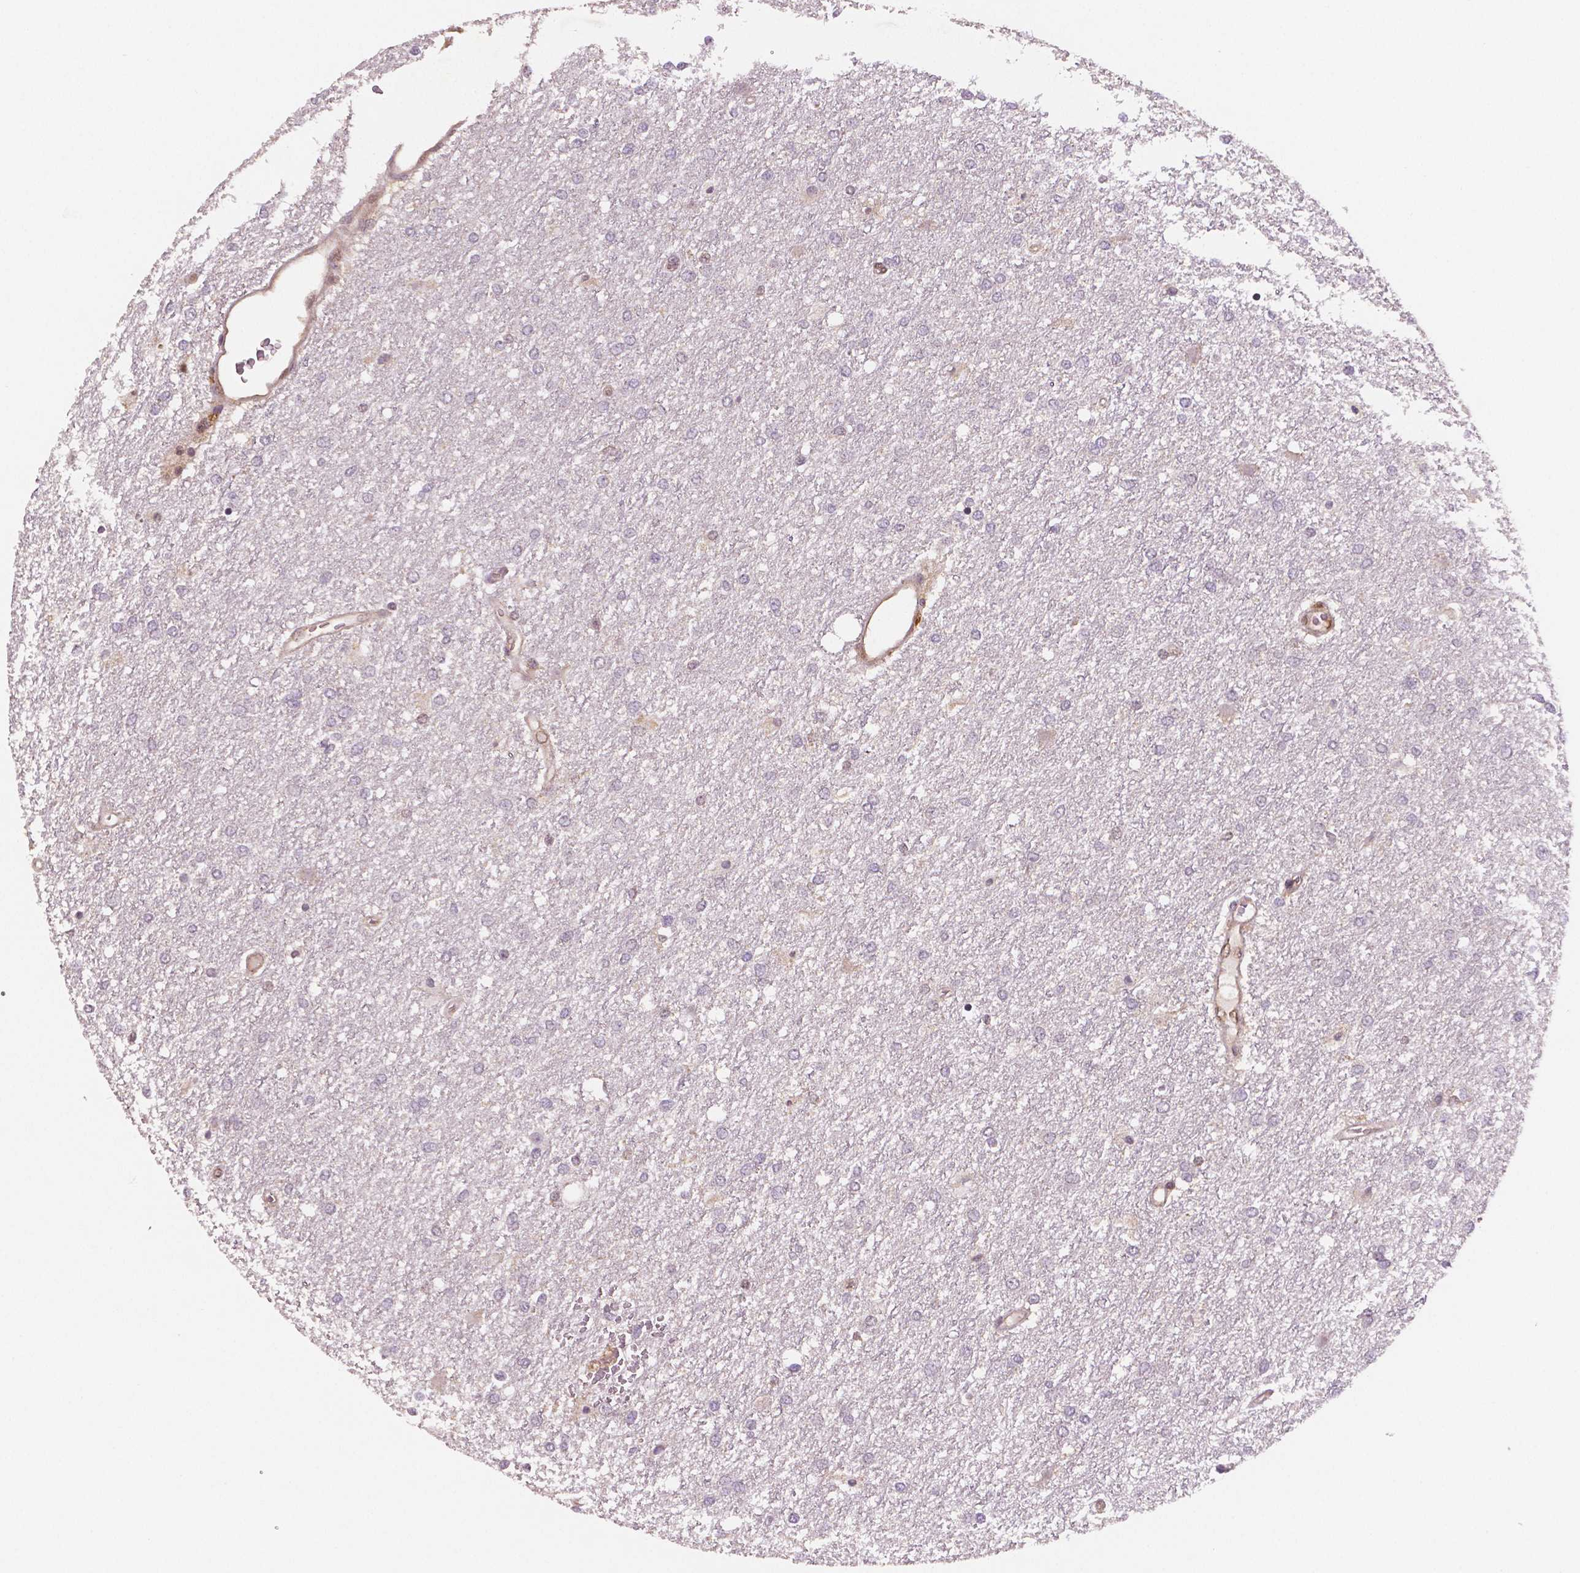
{"staining": {"intensity": "negative", "quantity": "none", "location": "none"}, "tissue": "glioma", "cell_type": "Tumor cells", "image_type": "cancer", "snomed": [{"axis": "morphology", "description": "Glioma, malignant, High grade"}, {"axis": "topography", "description": "Brain"}], "caption": "Immunohistochemical staining of human high-grade glioma (malignant) shows no significant staining in tumor cells.", "gene": "STAT3", "patient": {"sex": "female", "age": 61}}